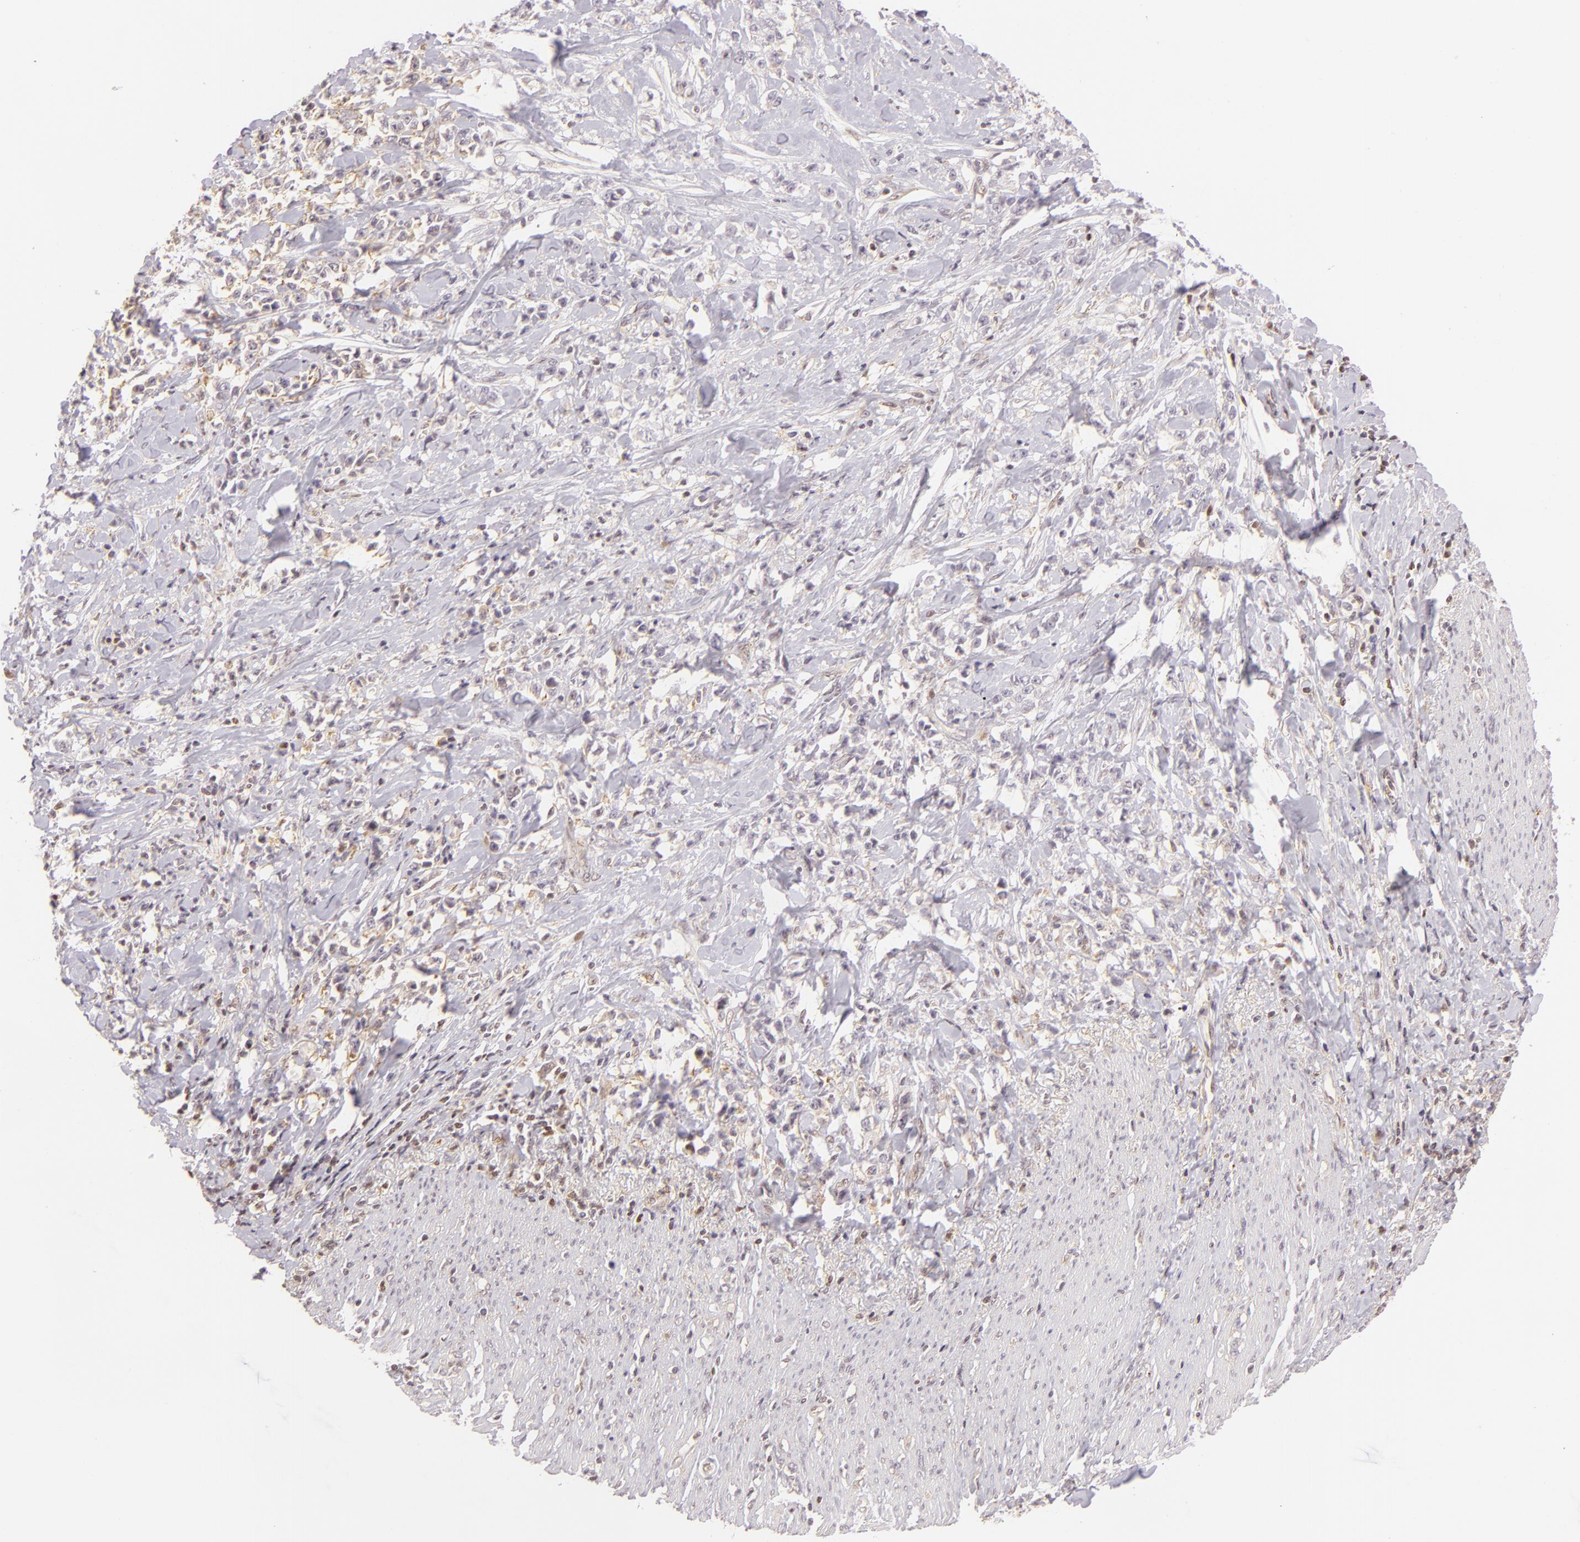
{"staining": {"intensity": "weak", "quantity": "<25%", "location": "cytoplasmic/membranous"}, "tissue": "stomach cancer", "cell_type": "Tumor cells", "image_type": "cancer", "snomed": [{"axis": "morphology", "description": "Adenocarcinoma, NOS"}, {"axis": "topography", "description": "Stomach, lower"}], "caption": "This photomicrograph is of stomach cancer (adenocarcinoma) stained with immunohistochemistry (IHC) to label a protein in brown with the nuclei are counter-stained blue. There is no expression in tumor cells.", "gene": "IMPDH1", "patient": {"sex": "male", "age": 88}}